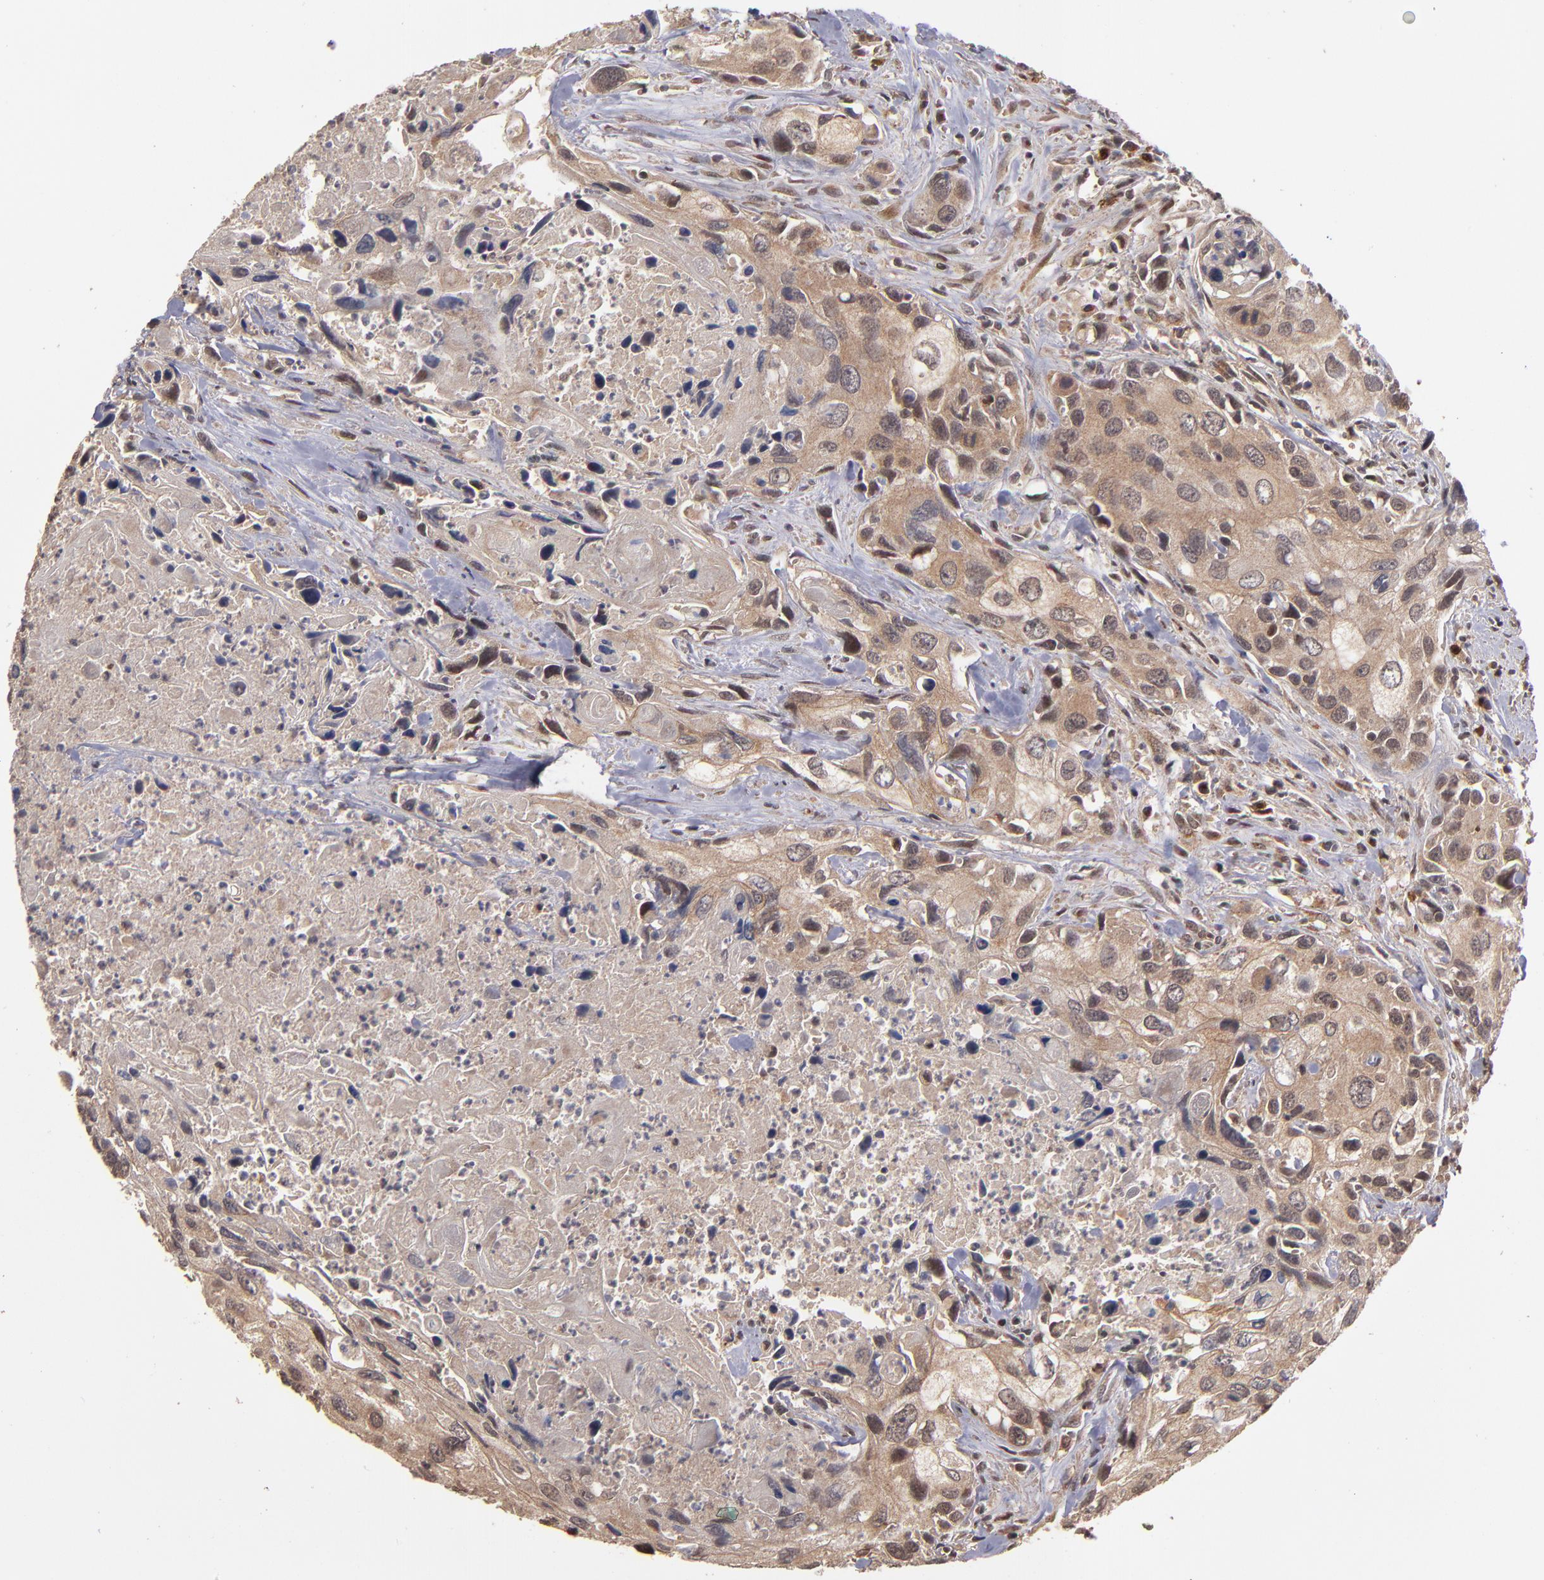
{"staining": {"intensity": "moderate", "quantity": ">75%", "location": "cytoplasmic/membranous"}, "tissue": "urothelial cancer", "cell_type": "Tumor cells", "image_type": "cancer", "snomed": [{"axis": "morphology", "description": "Urothelial carcinoma, High grade"}, {"axis": "topography", "description": "Urinary bladder"}], "caption": "Protein expression analysis of urothelial carcinoma (high-grade) shows moderate cytoplasmic/membranous positivity in approximately >75% of tumor cells. The staining was performed using DAB to visualize the protein expression in brown, while the nuclei were stained in blue with hematoxylin (Magnification: 20x).", "gene": "NFE2L2", "patient": {"sex": "male", "age": 71}}